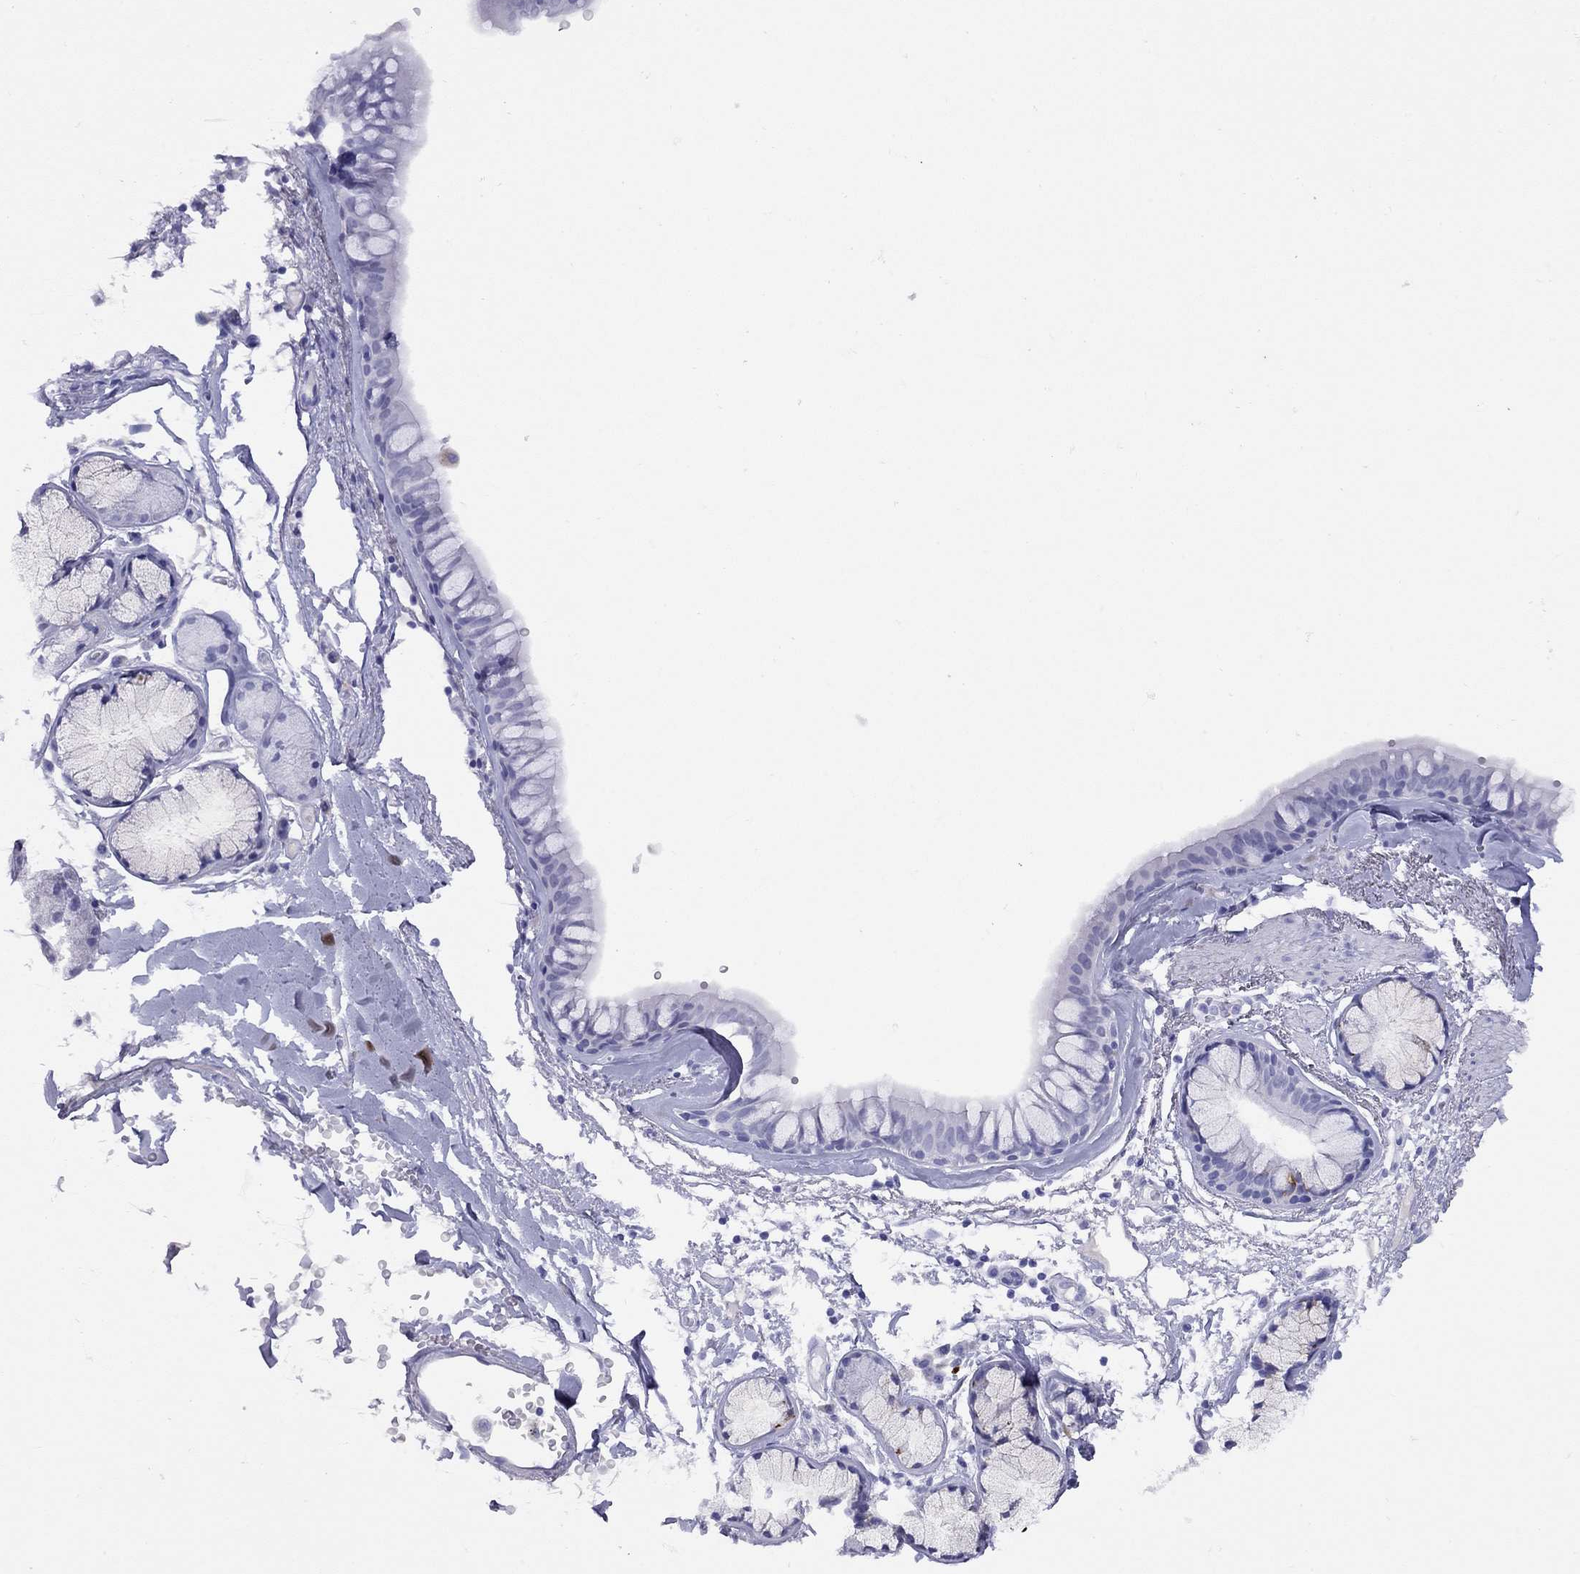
{"staining": {"intensity": "negative", "quantity": "none", "location": "none"}, "tissue": "bronchus", "cell_type": "Respiratory epithelial cells", "image_type": "normal", "snomed": [{"axis": "morphology", "description": "Normal tissue, NOS"}, {"axis": "morphology", "description": "Squamous cell carcinoma, NOS"}, {"axis": "topography", "description": "Cartilage tissue"}, {"axis": "topography", "description": "Bronchus"}], "caption": "Bronchus stained for a protein using immunohistochemistry demonstrates no staining respiratory epithelial cells.", "gene": "GRIA2", "patient": {"sex": "male", "age": 72}}